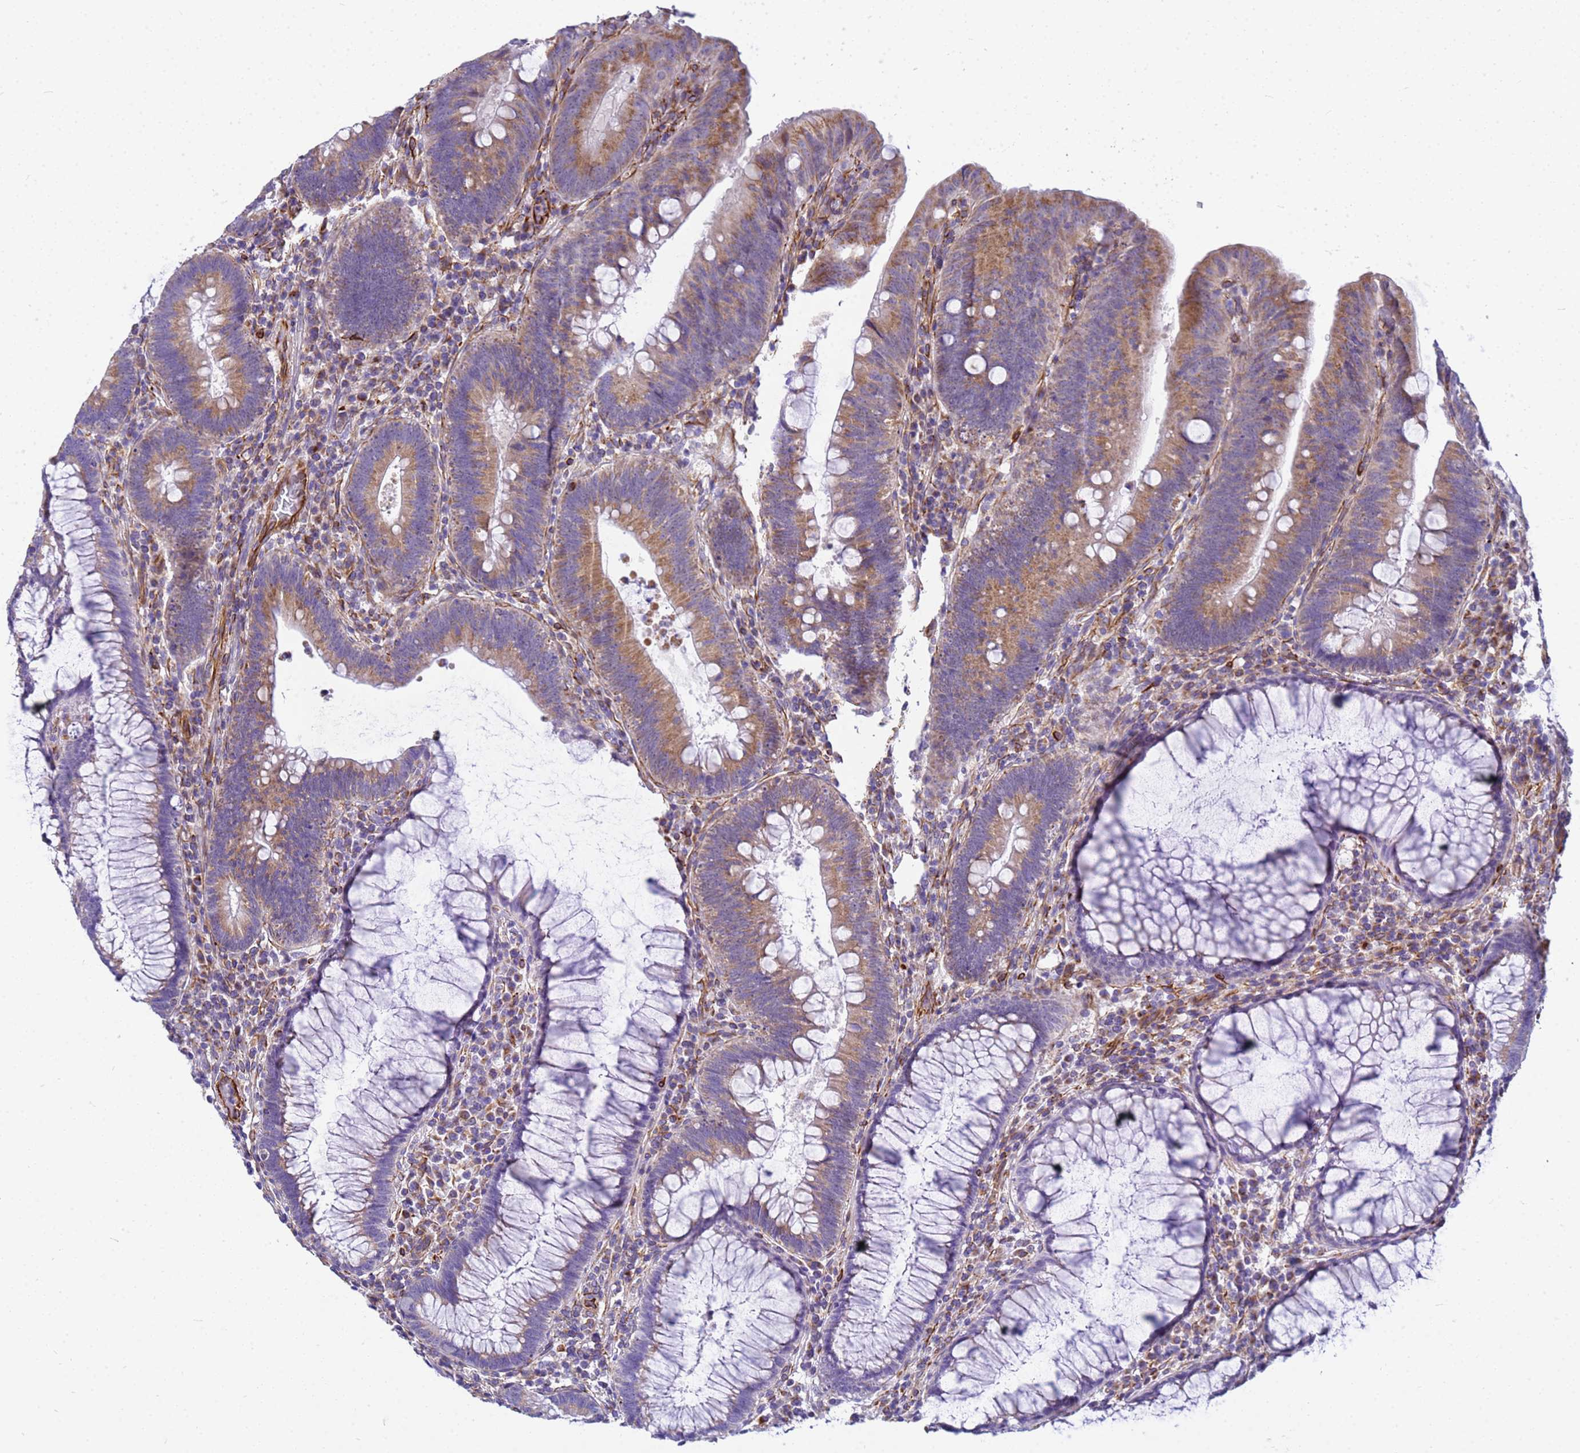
{"staining": {"intensity": "moderate", "quantity": ">75%", "location": "cytoplasmic/membranous"}, "tissue": "colorectal cancer", "cell_type": "Tumor cells", "image_type": "cancer", "snomed": [{"axis": "morphology", "description": "Adenocarcinoma, NOS"}, {"axis": "topography", "description": "Rectum"}], "caption": "Immunohistochemistry (IHC) (DAB) staining of adenocarcinoma (colorectal) shows moderate cytoplasmic/membranous protein expression in approximately >75% of tumor cells. (Brightfield microscopy of DAB IHC at high magnification).", "gene": "UBXN2B", "patient": {"sex": "female", "age": 75}}